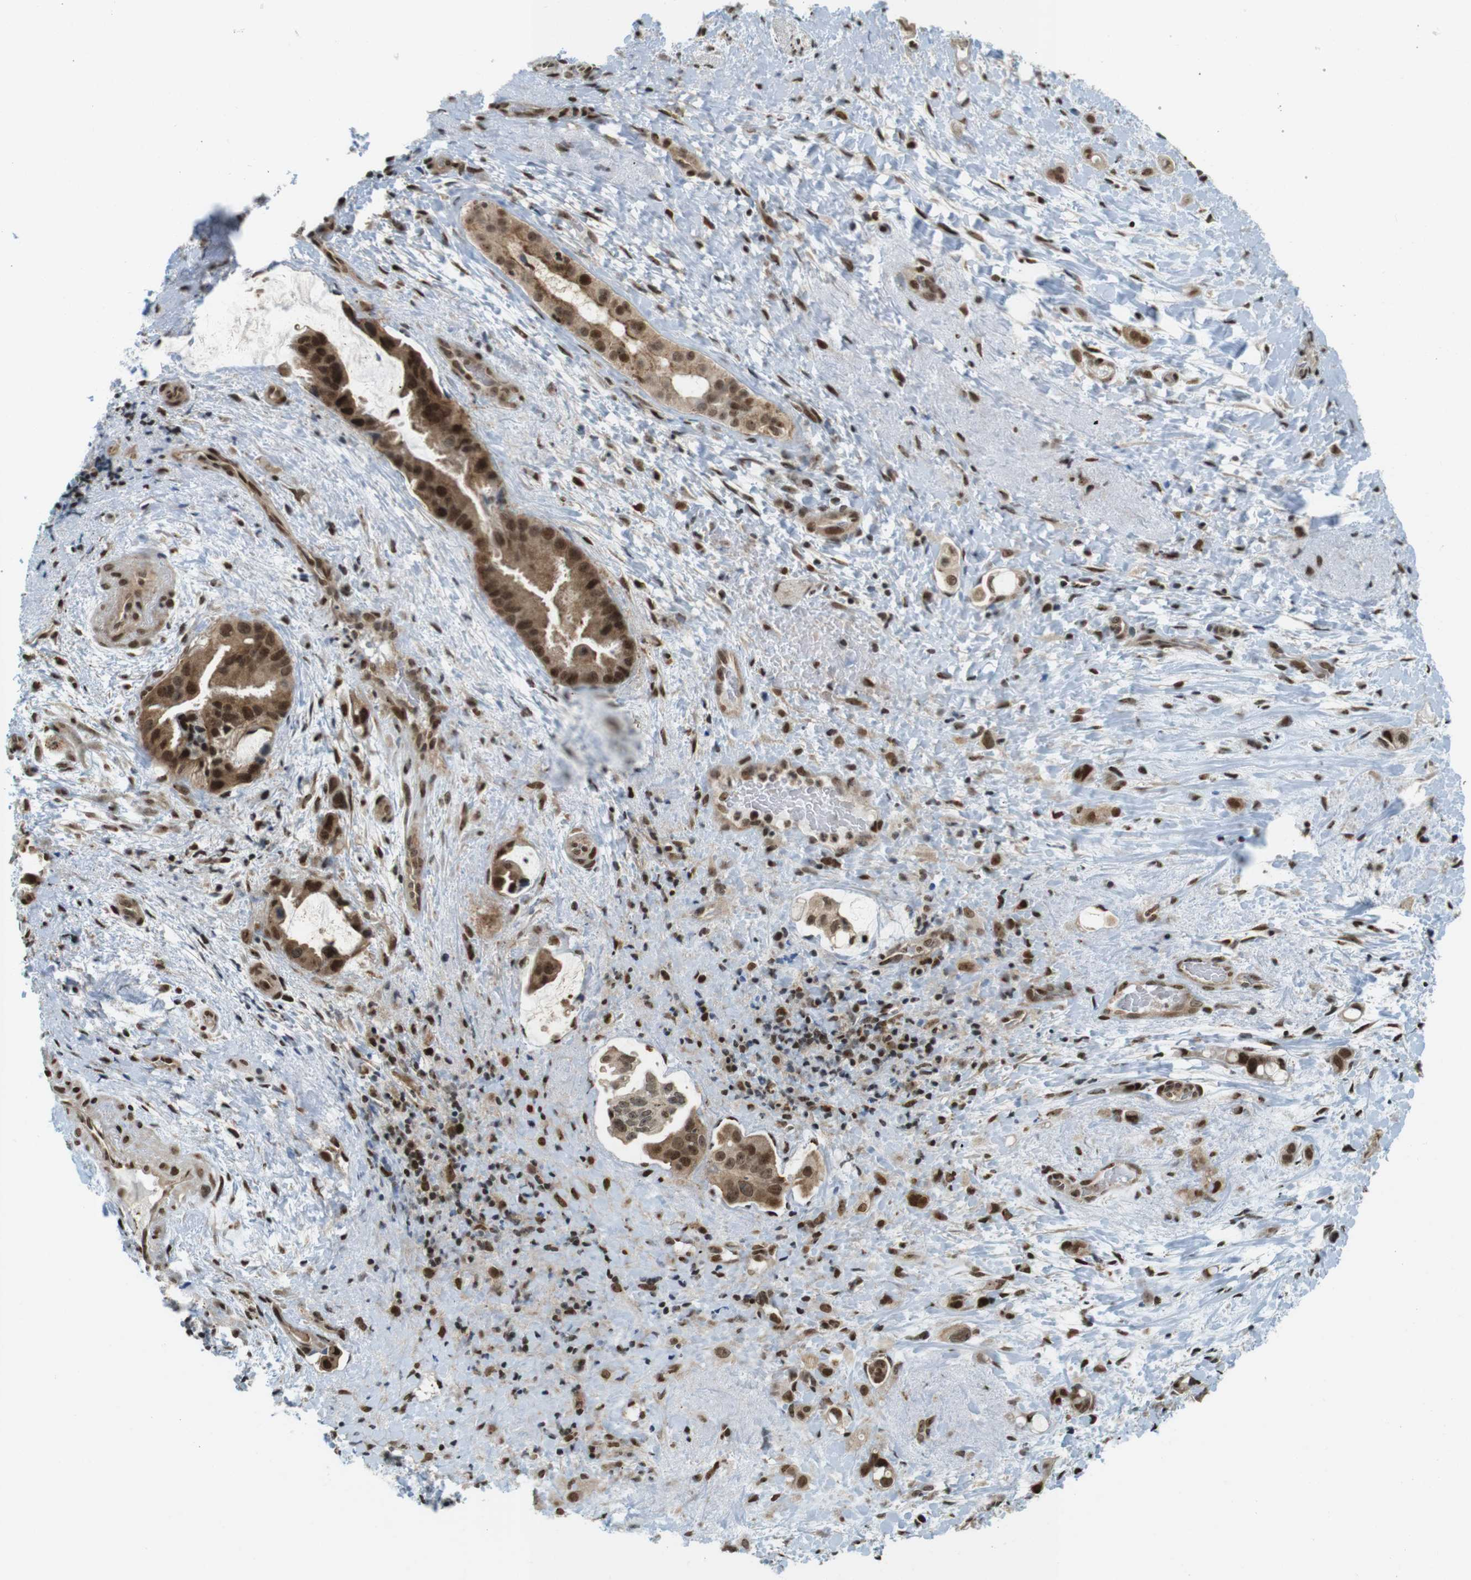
{"staining": {"intensity": "strong", "quantity": ">75%", "location": "cytoplasmic/membranous,nuclear"}, "tissue": "liver cancer", "cell_type": "Tumor cells", "image_type": "cancer", "snomed": [{"axis": "morphology", "description": "Cholangiocarcinoma"}, {"axis": "topography", "description": "Liver"}], "caption": "Immunohistochemical staining of human cholangiocarcinoma (liver) demonstrates high levels of strong cytoplasmic/membranous and nuclear protein positivity in about >75% of tumor cells.", "gene": "UBB", "patient": {"sex": "female", "age": 65}}